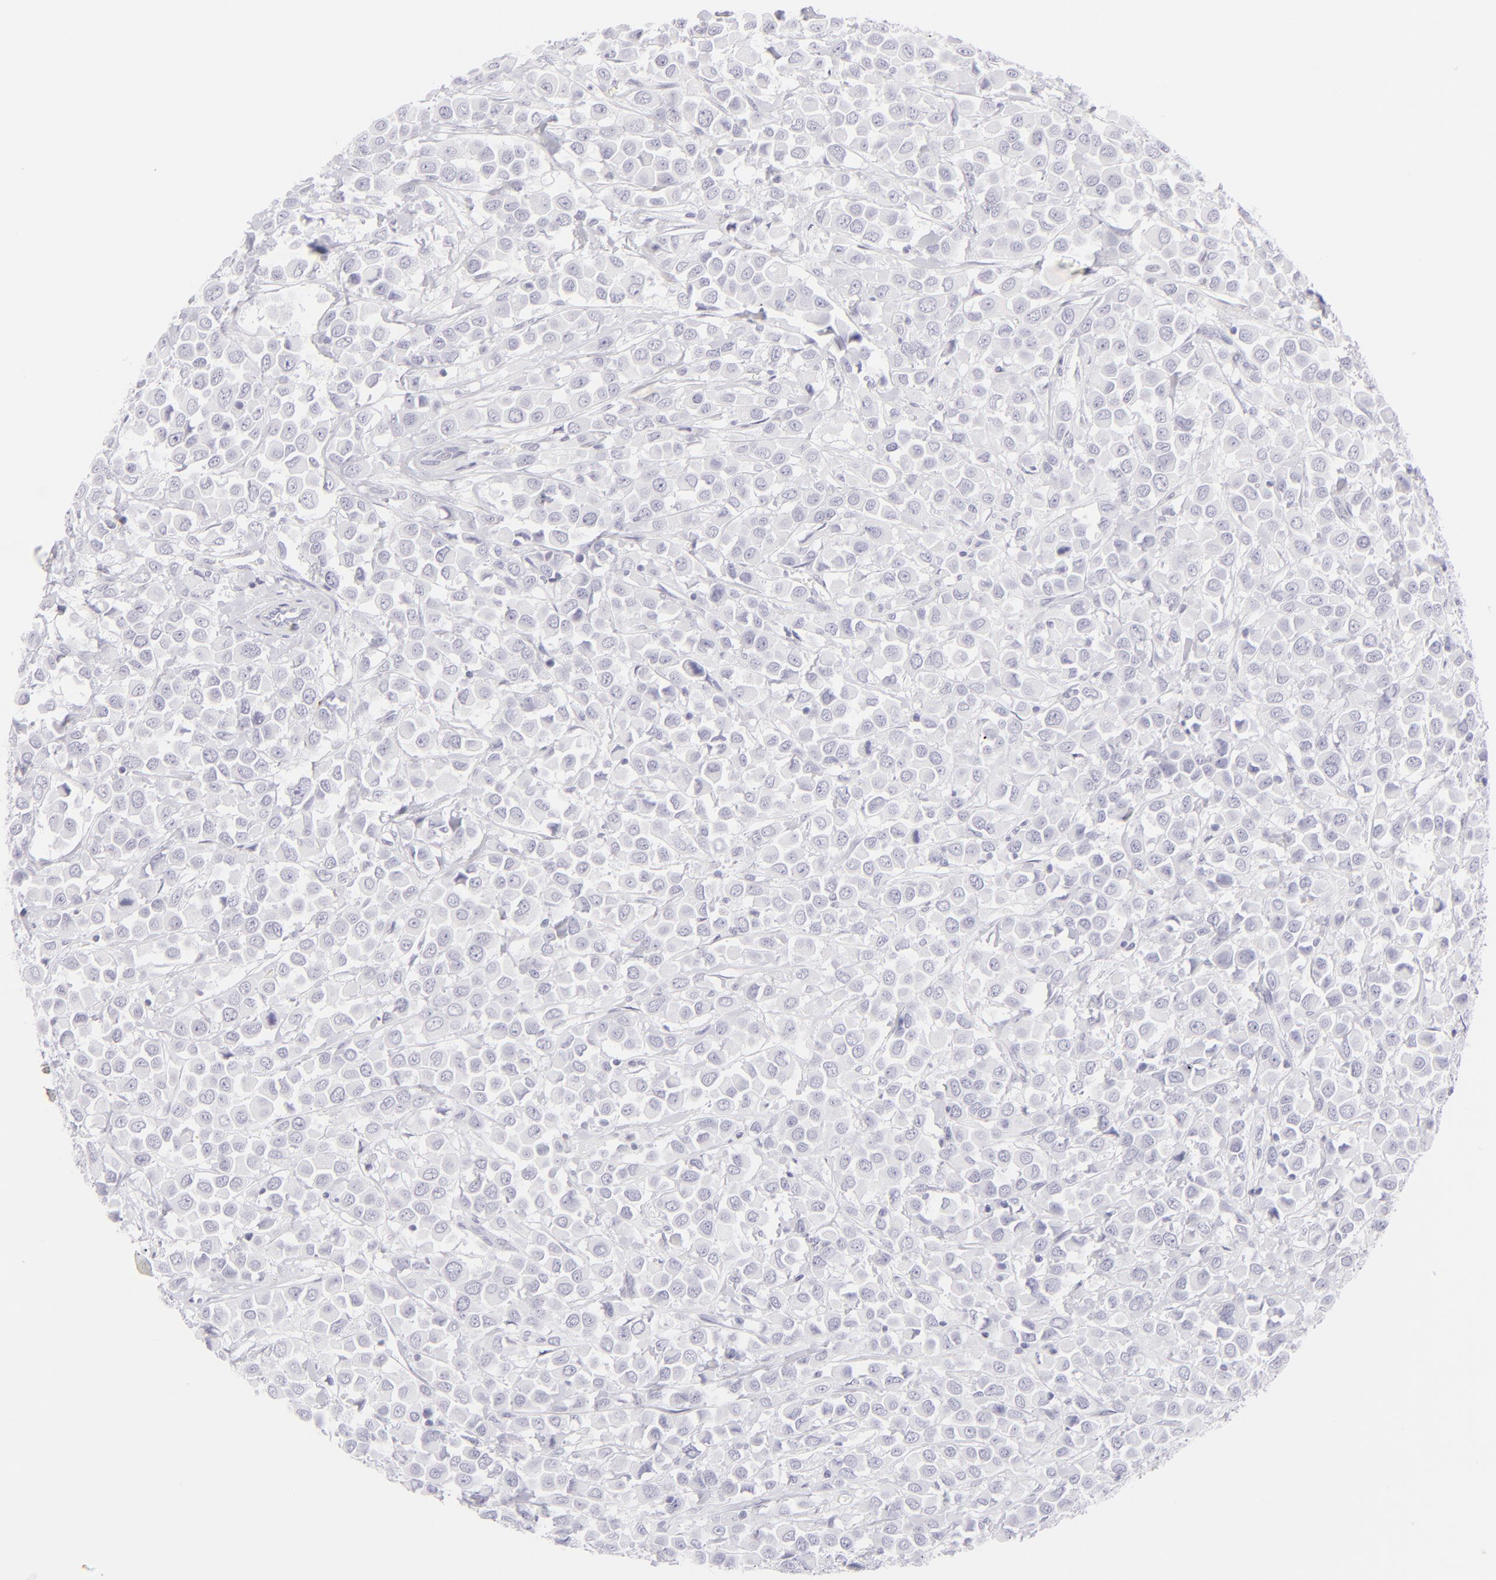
{"staining": {"intensity": "negative", "quantity": "none", "location": "none"}, "tissue": "breast cancer", "cell_type": "Tumor cells", "image_type": "cancer", "snomed": [{"axis": "morphology", "description": "Duct carcinoma"}, {"axis": "topography", "description": "Breast"}], "caption": "Breast cancer (invasive ductal carcinoma) was stained to show a protein in brown. There is no significant positivity in tumor cells.", "gene": "FCER2", "patient": {"sex": "female", "age": 61}}